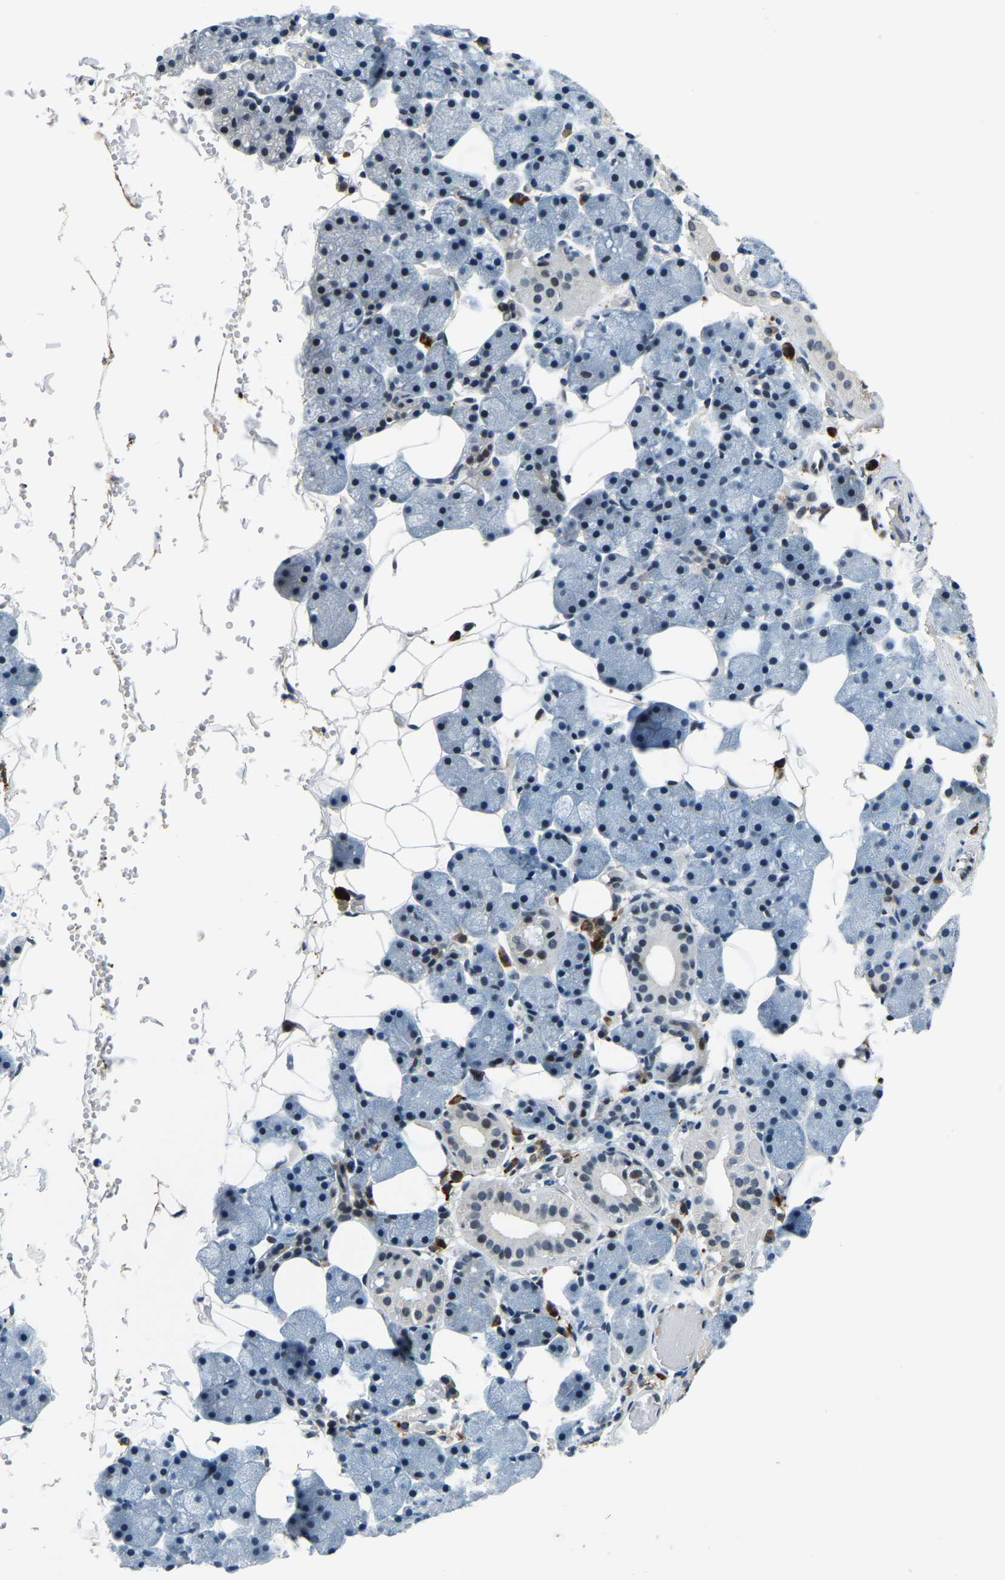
{"staining": {"intensity": "moderate", "quantity": "<25%", "location": "cytoplasmic/membranous,nuclear"}, "tissue": "salivary gland", "cell_type": "Glandular cells", "image_type": "normal", "snomed": [{"axis": "morphology", "description": "Normal tissue, NOS"}, {"axis": "topography", "description": "Salivary gland"}], "caption": "Glandular cells exhibit low levels of moderate cytoplasmic/membranous,nuclear positivity in approximately <25% of cells in benign salivary gland. The protein is stained brown, and the nuclei are stained in blue (DAB (3,3'-diaminobenzidine) IHC with brightfield microscopy, high magnification).", "gene": "ING2", "patient": {"sex": "female", "age": 33}}